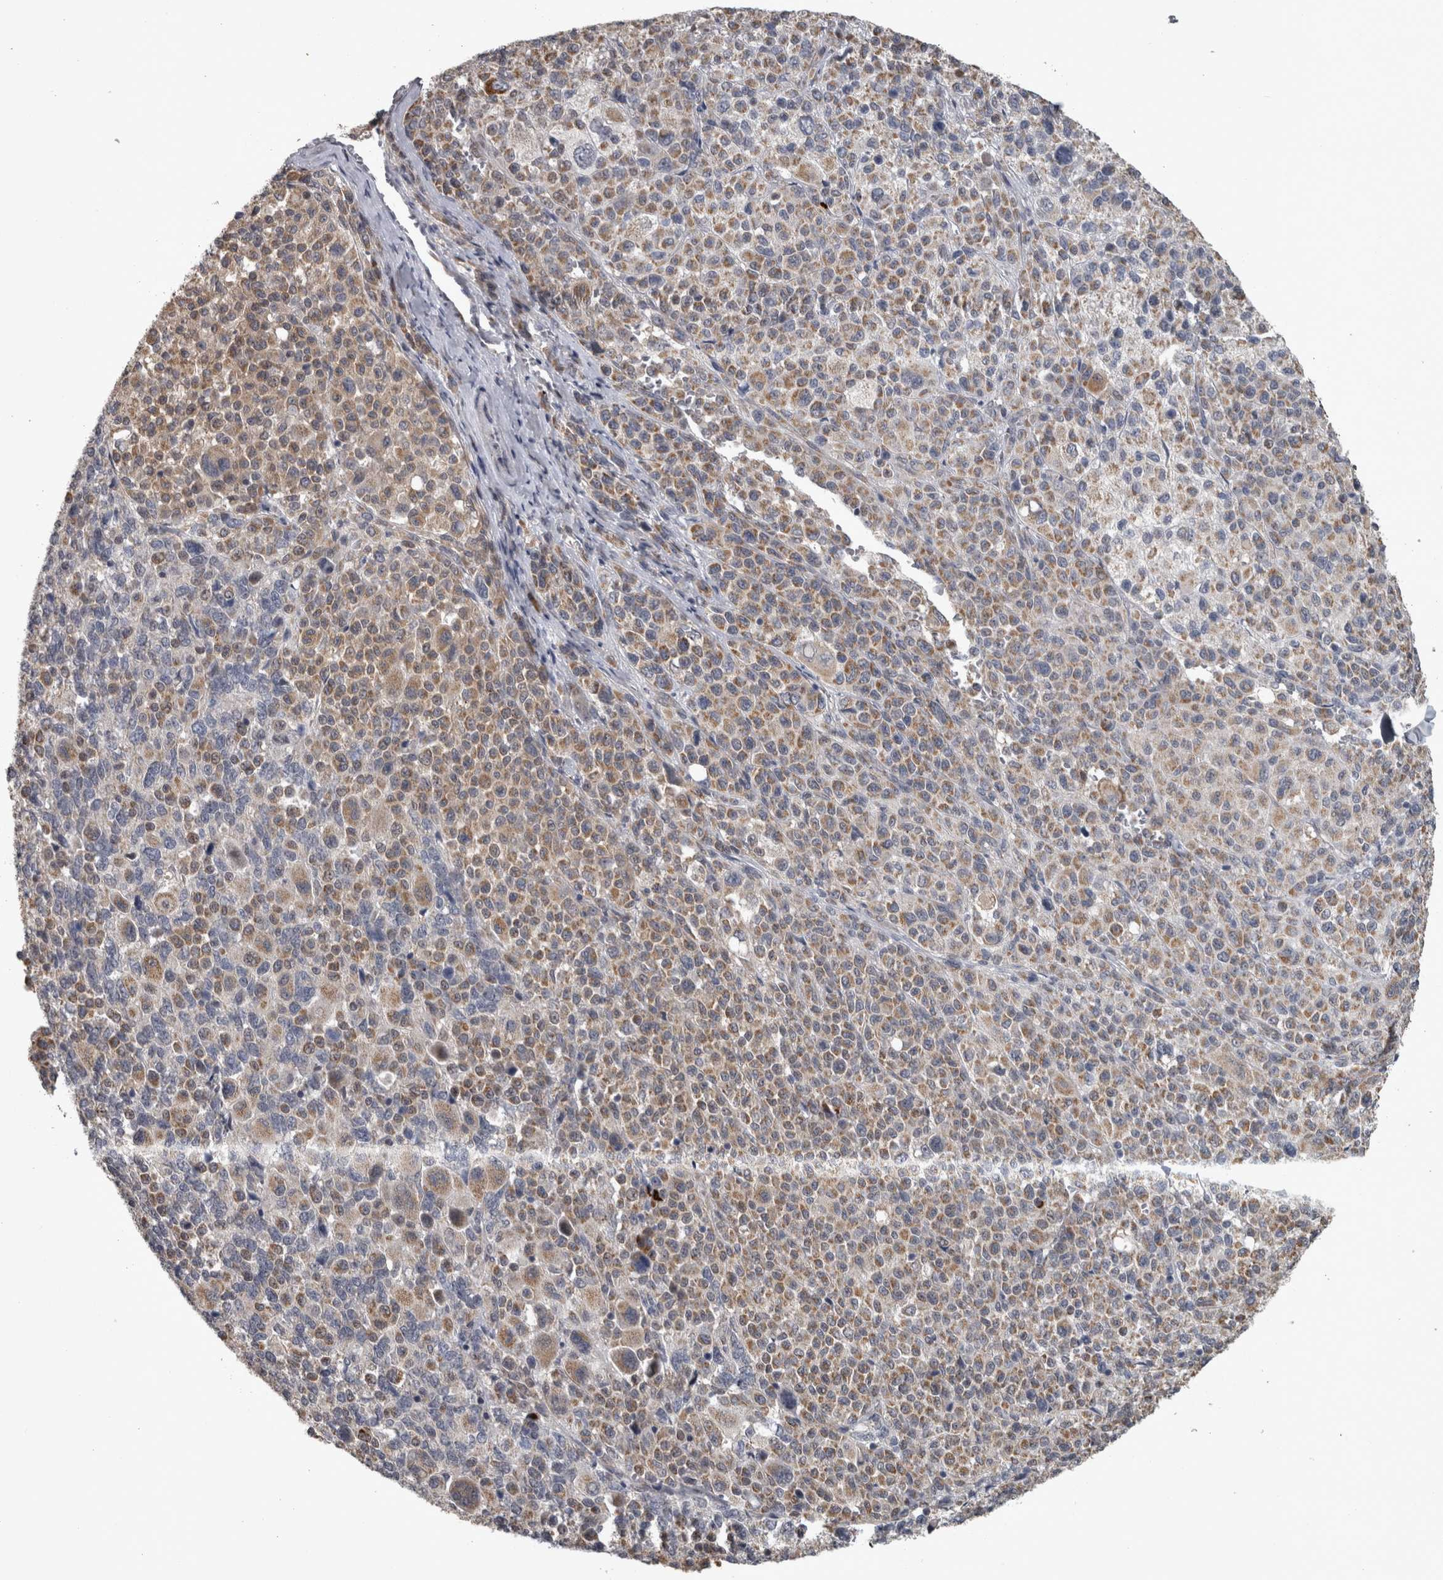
{"staining": {"intensity": "moderate", "quantity": ">75%", "location": "cytoplasmic/membranous"}, "tissue": "melanoma", "cell_type": "Tumor cells", "image_type": "cancer", "snomed": [{"axis": "morphology", "description": "Malignant melanoma, Metastatic site"}, {"axis": "topography", "description": "Skin"}], "caption": "There is medium levels of moderate cytoplasmic/membranous staining in tumor cells of melanoma, as demonstrated by immunohistochemical staining (brown color).", "gene": "DBT", "patient": {"sex": "female", "age": 74}}